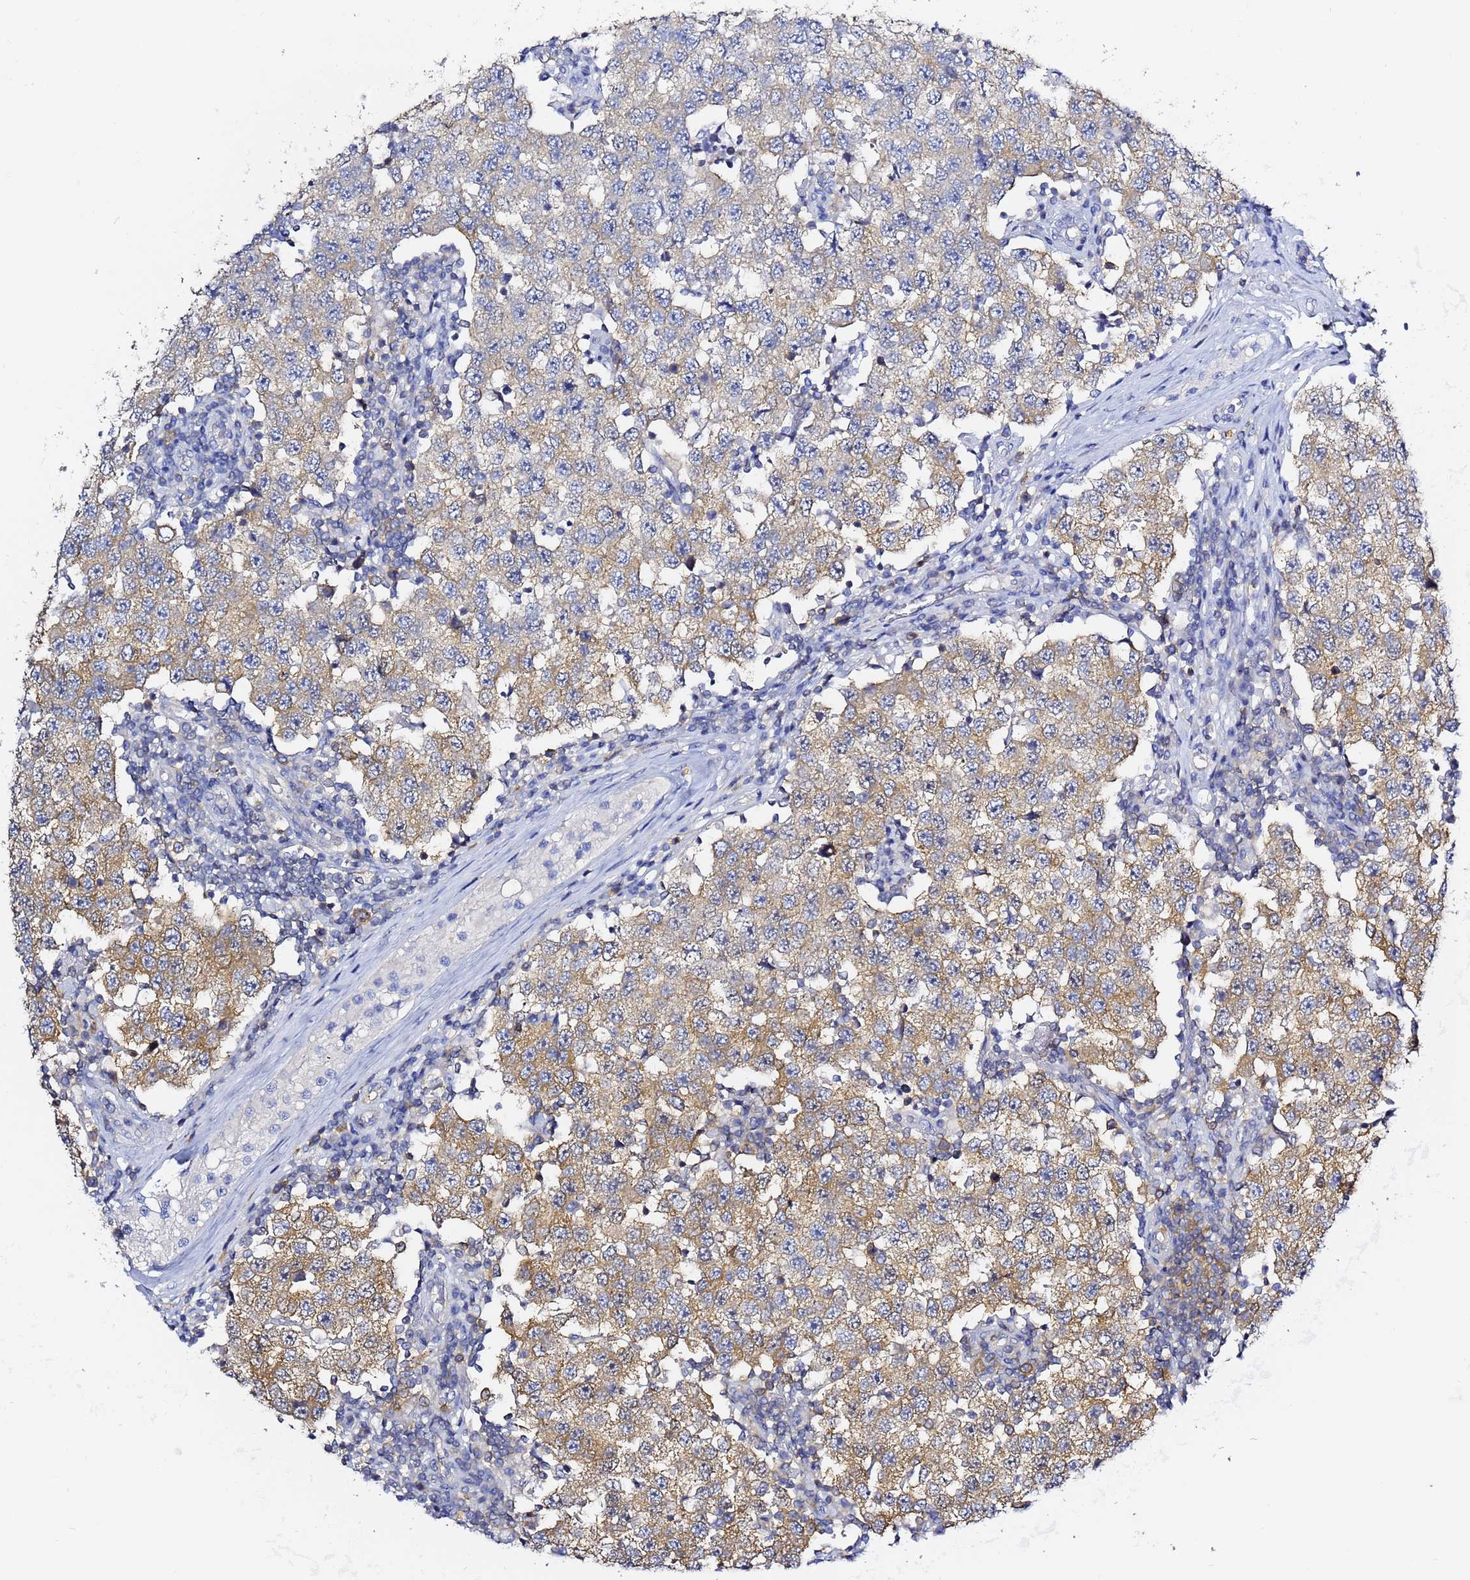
{"staining": {"intensity": "moderate", "quantity": "25%-75%", "location": "cytoplasmic/membranous"}, "tissue": "testis cancer", "cell_type": "Tumor cells", "image_type": "cancer", "snomed": [{"axis": "morphology", "description": "Seminoma, NOS"}, {"axis": "topography", "description": "Testis"}], "caption": "Immunohistochemistry histopathology image of human testis seminoma stained for a protein (brown), which shows medium levels of moderate cytoplasmic/membranous positivity in about 25%-75% of tumor cells.", "gene": "LENG1", "patient": {"sex": "male", "age": 34}}